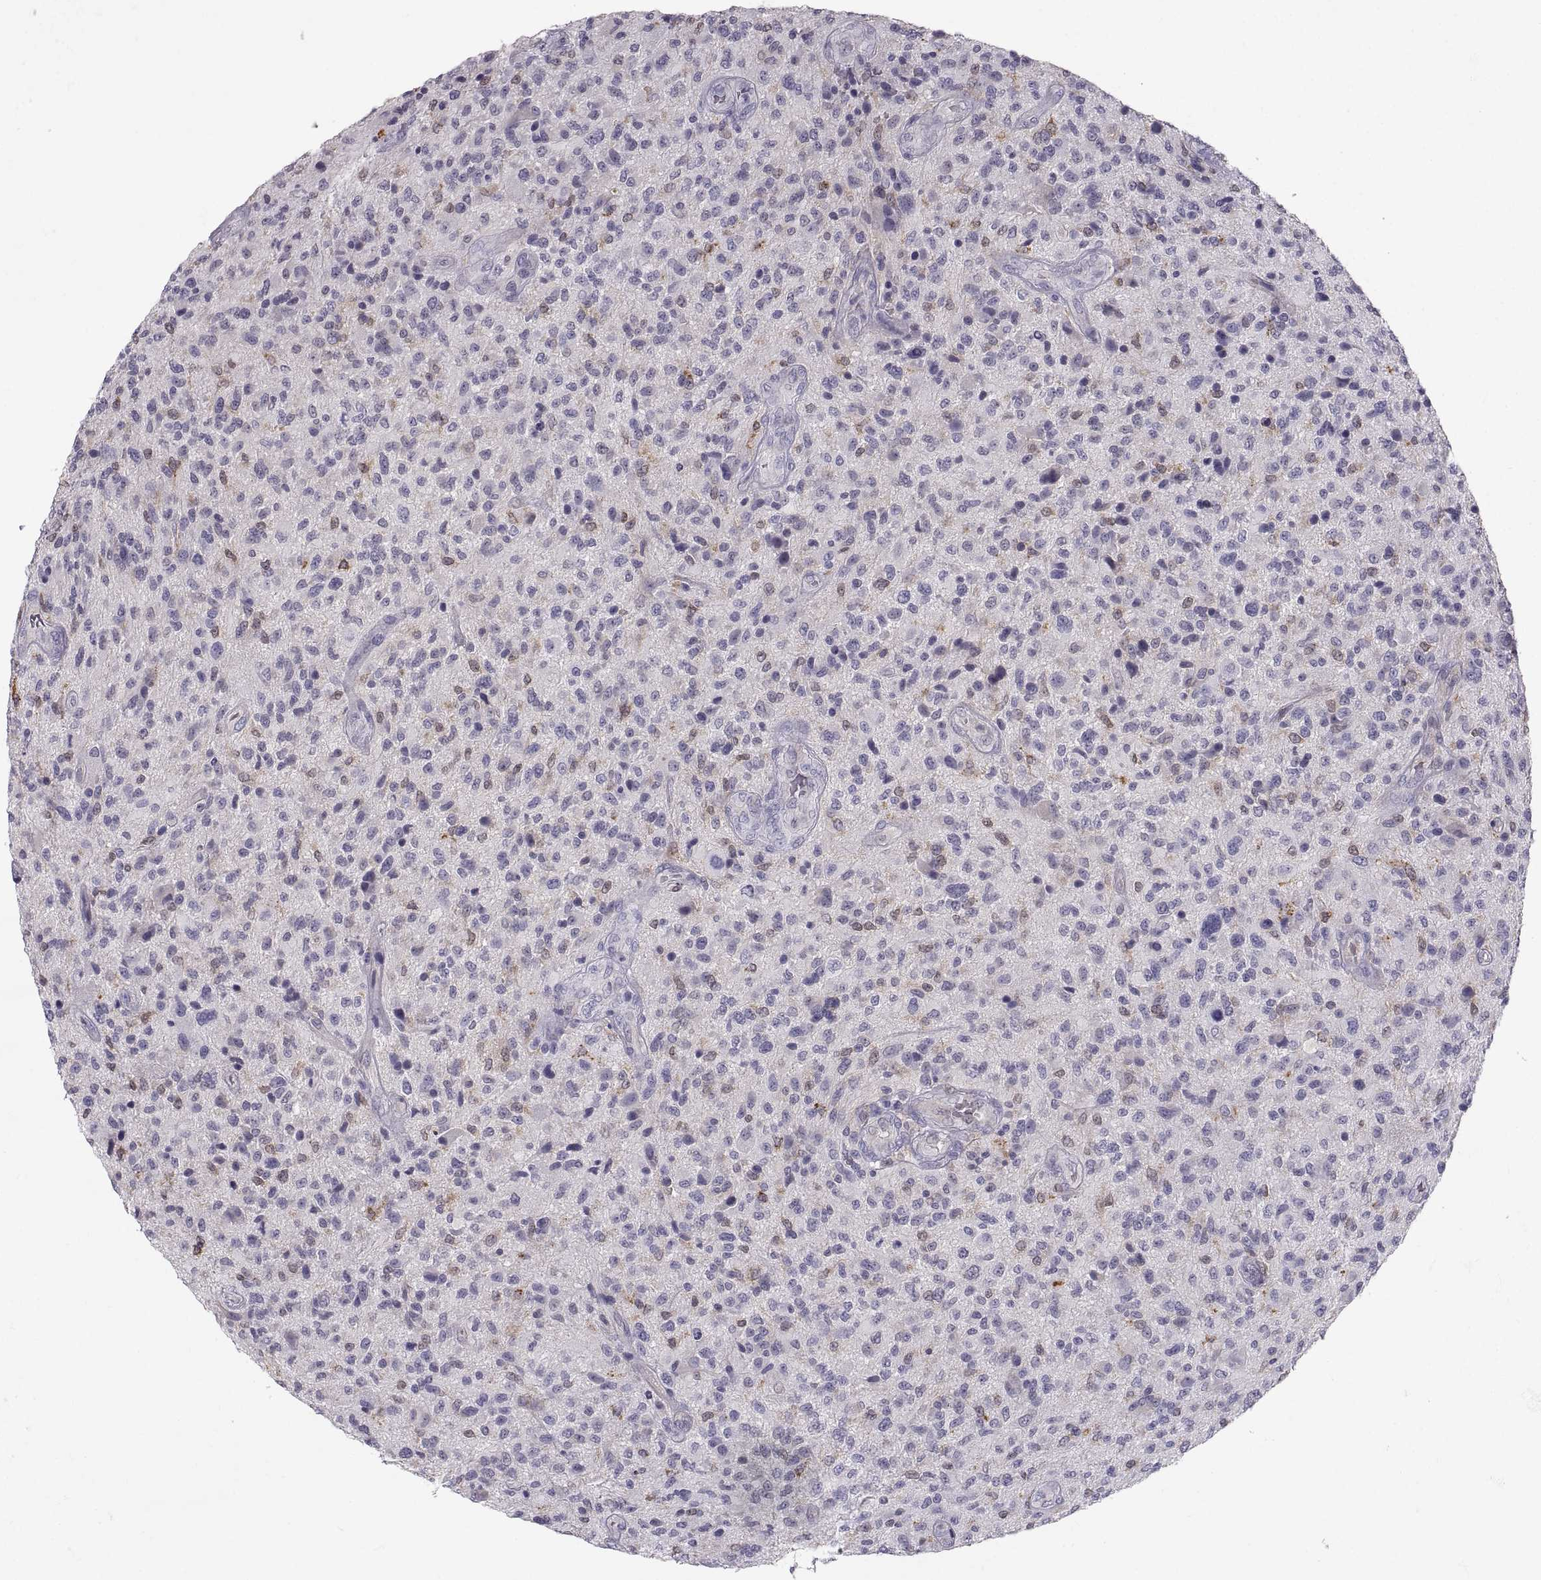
{"staining": {"intensity": "negative", "quantity": "none", "location": "none"}, "tissue": "glioma", "cell_type": "Tumor cells", "image_type": "cancer", "snomed": [{"axis": "morphology", "description": "Glioma, malignant, High grade"}, {"axis": "topography", "description": "Brain"}], "caption": "Malignant high-grade glioma stained for a protein using IHC reveals no staining tumor cells.", "gene": "PGM5", "patient": {"sex": "male", "age": 47}}